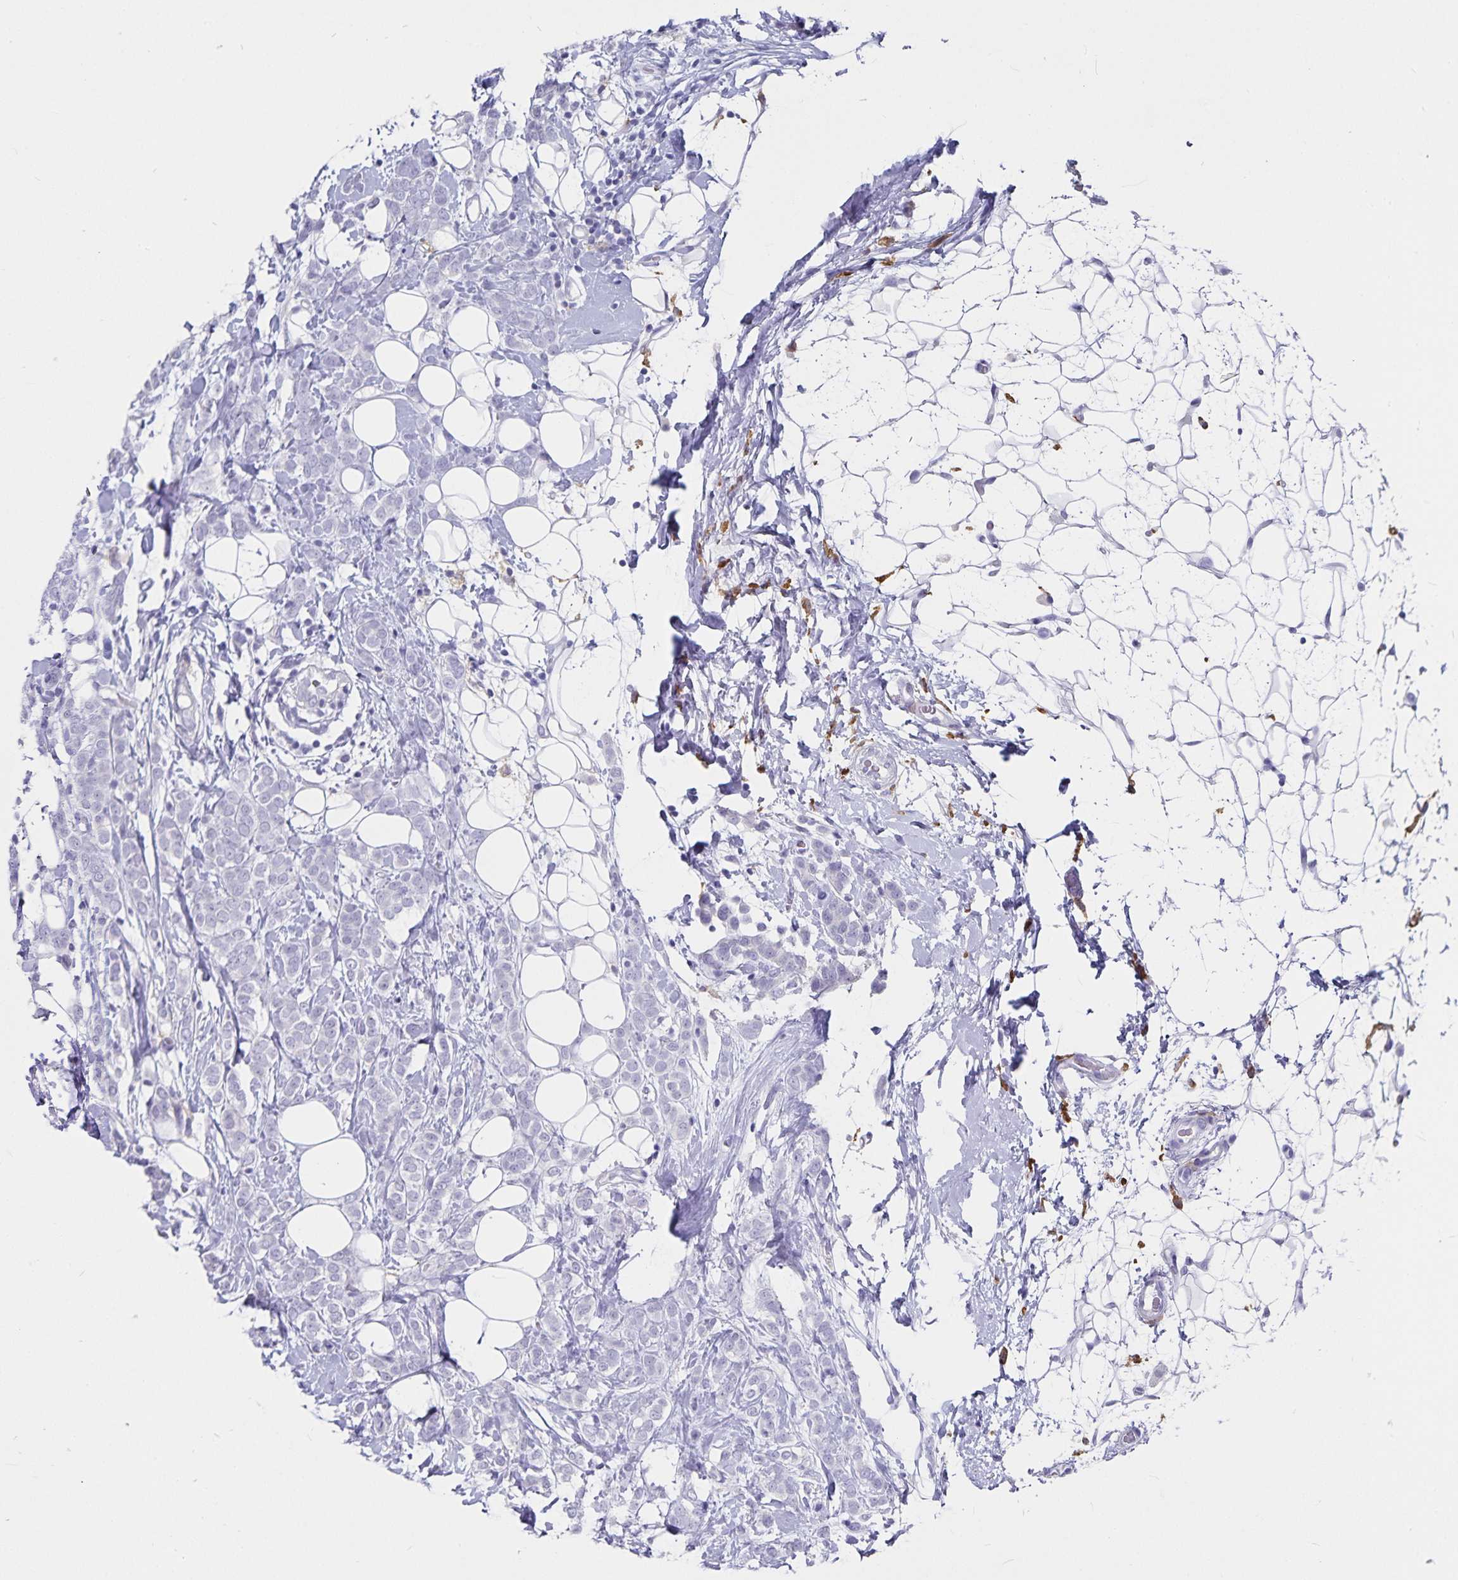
{"staining": {"intensity": "negative", "quantity": "none", "location": "none"}, "tissue": "breast cancer", "cell_type": "Tumor cells", "image_type": "cancer", "snomed": [{"axis": "morphology", "description": "Lobular carcinoma"}, {"axis": "topography", "description": "Breast"}], "caption": "Tumor cells show no significant staining in breast cancer.", "gene": "PLAC1", "patient": {"sex": "female", "age": 49}}